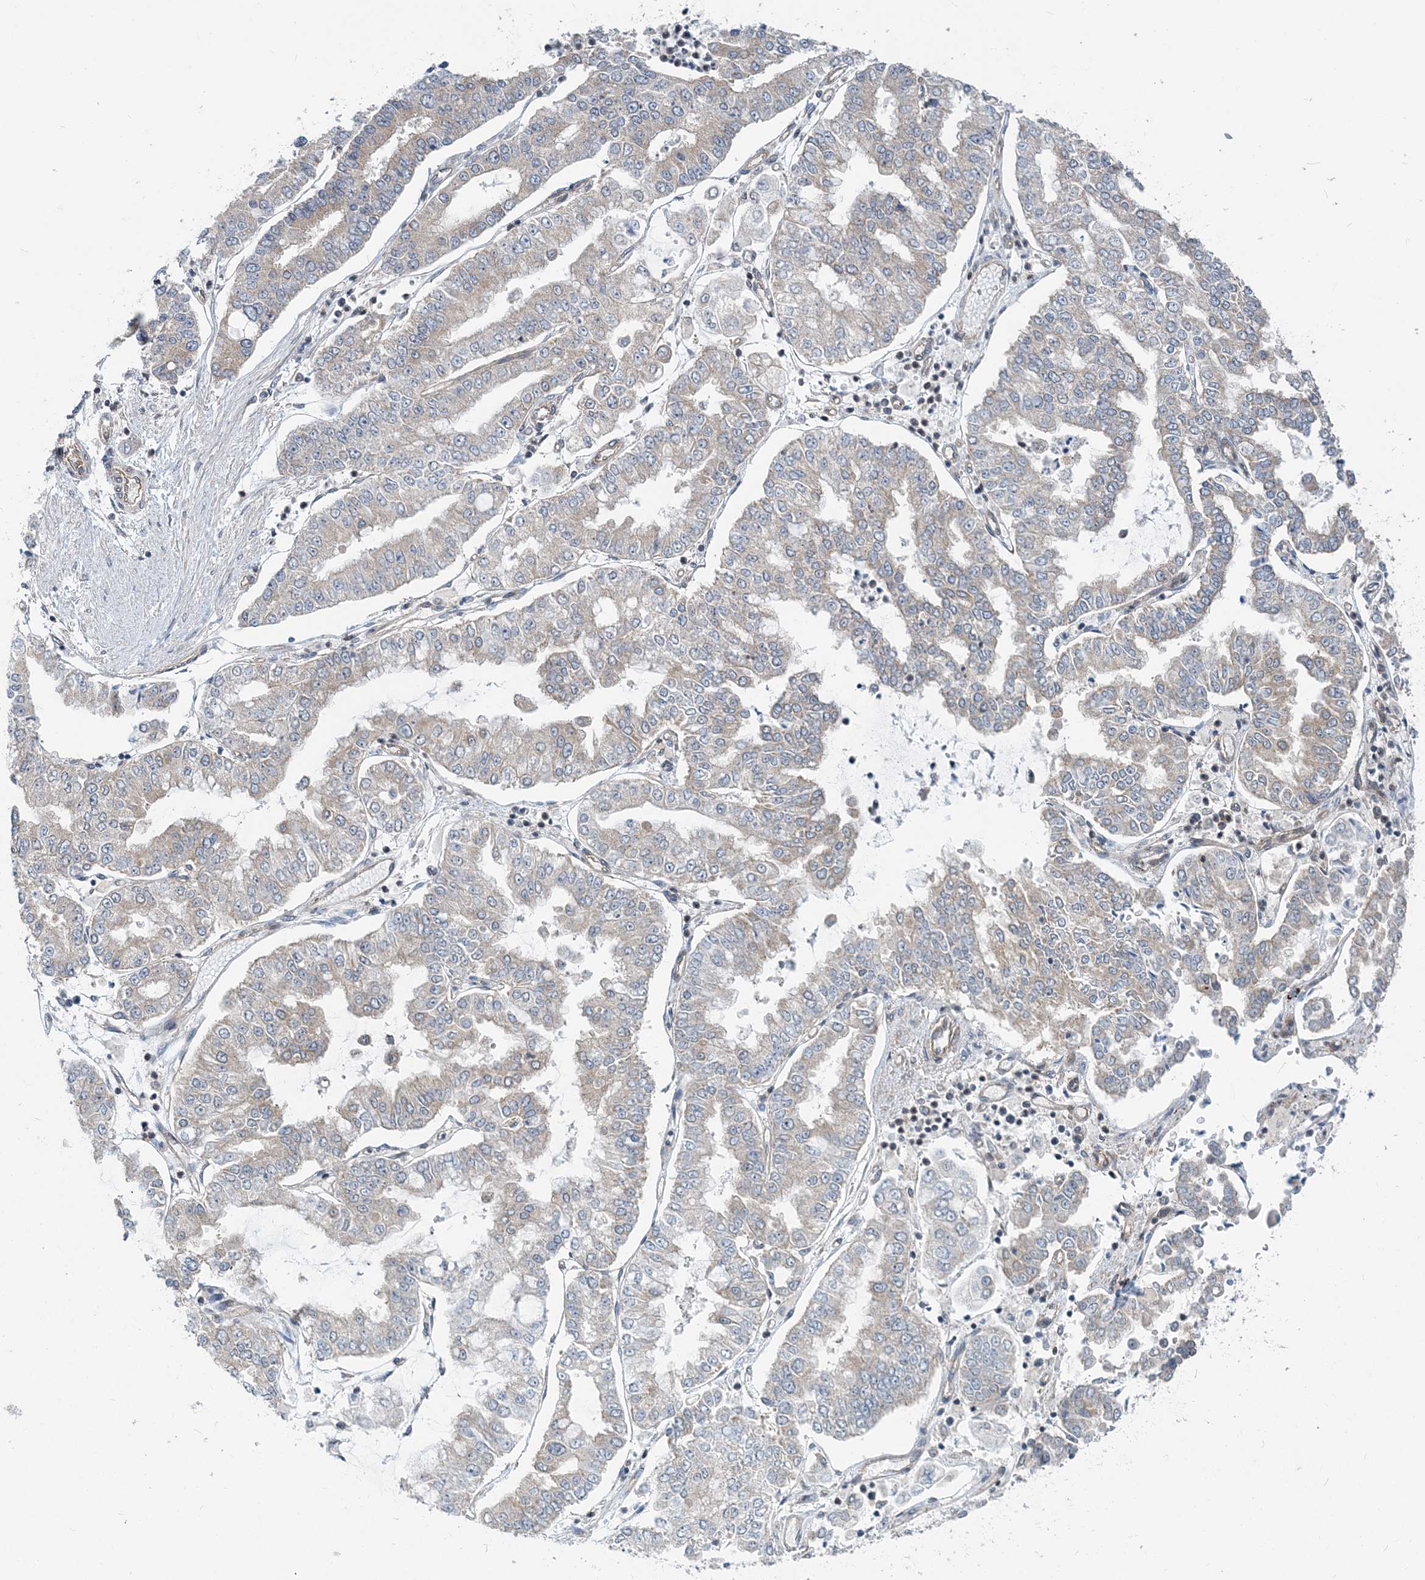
{"staining": {"intensity": "negative", "quantity": "none", "location": "none"}, "tissue": "stomach cancer", "cell_type": "Tumor cells", "image_type": "cancer", "snomed": [{"axis": "morphology", "description": "Adenocarcinoma, NOS"}, {"axis": "topography", "description": "Stomach"}], "caption": "Stomach adenocarcinoma stained for a protein using IHC displays no expression tumor cells.", "gene": "MOB4", "patient": {"sex": "male", "age": 76}}